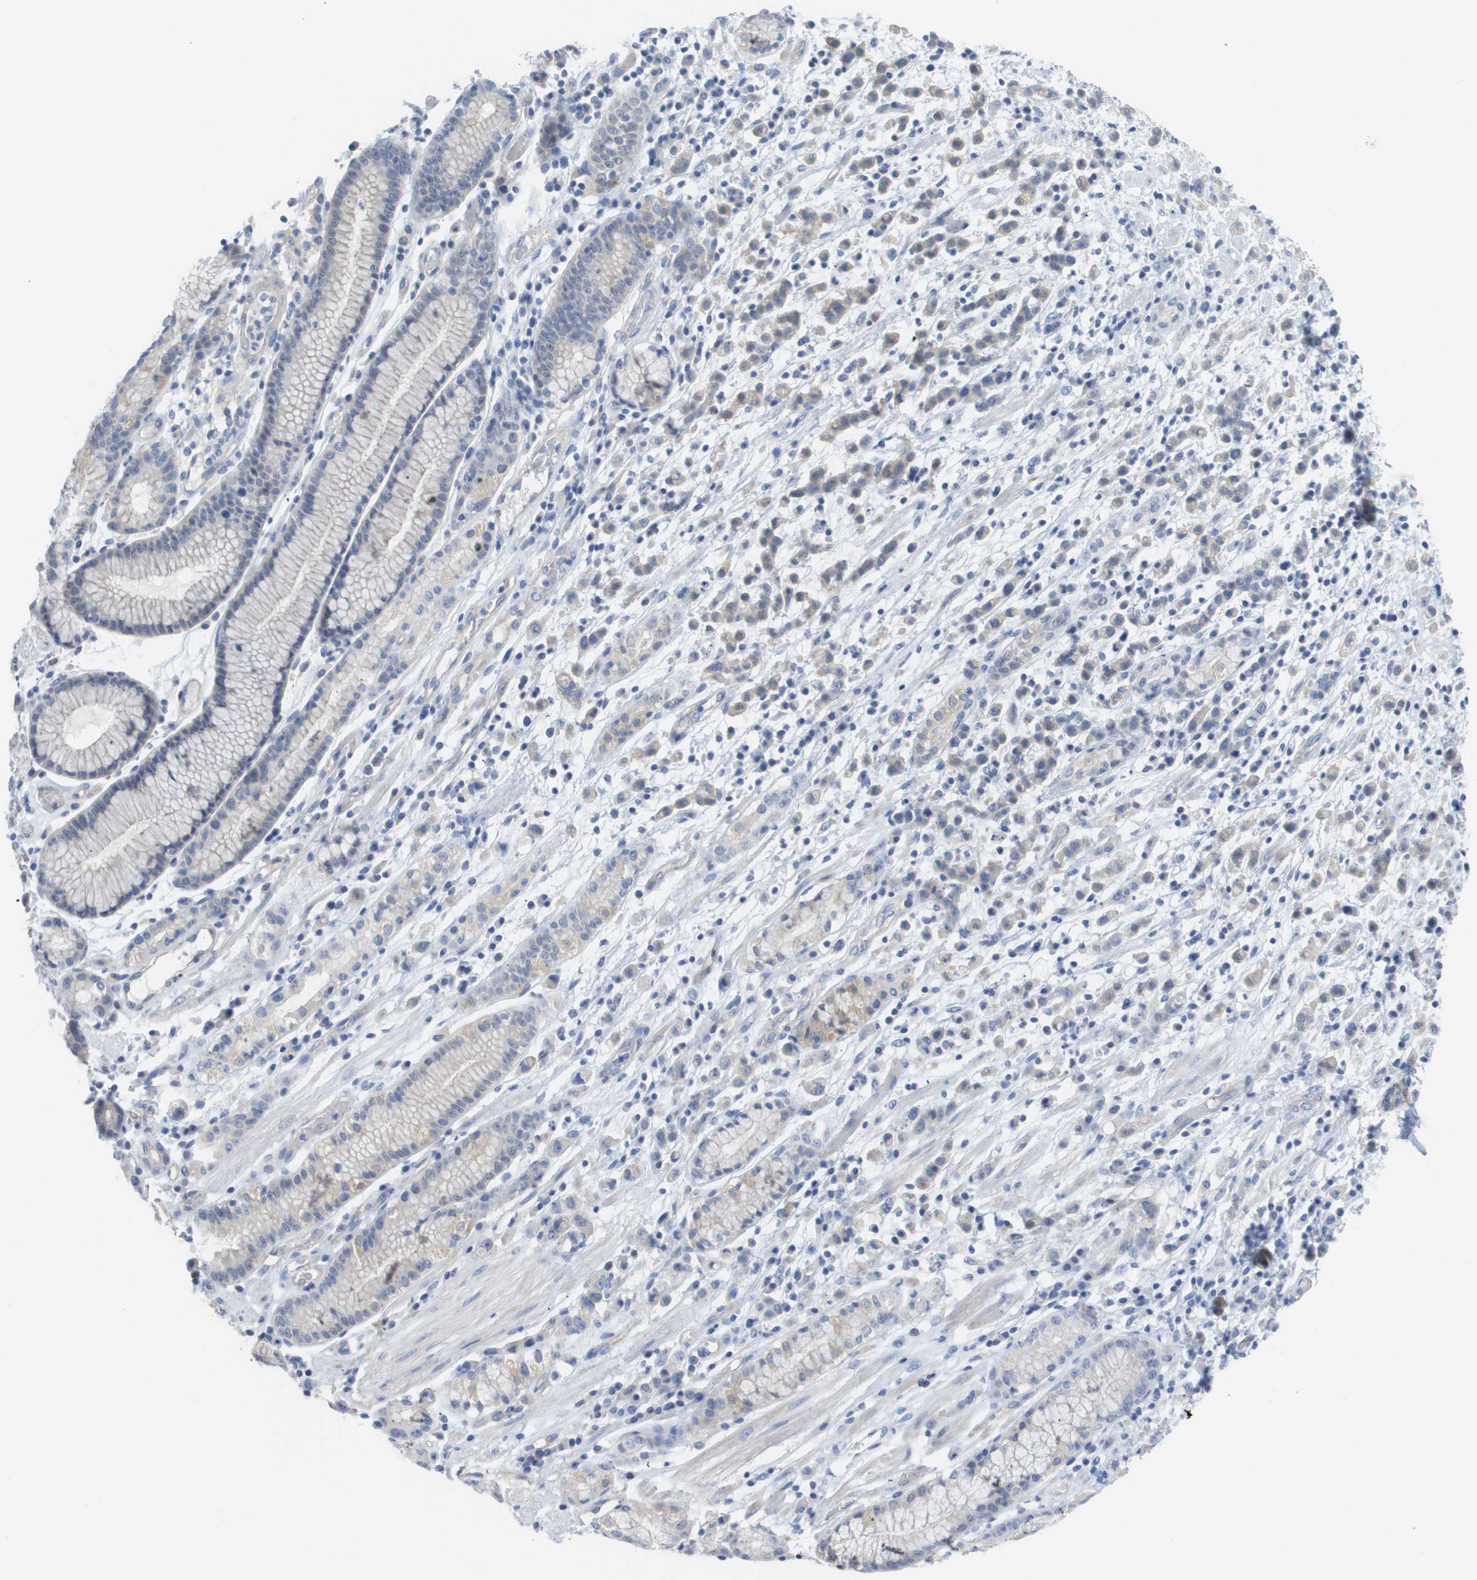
{"staining": {"intensity": "negative", "quantity": "none", "location": "none"}, "tissue": "stomach cancer", "cell_type": "Tumor cells", "image_type": "cancer", "snomed": [{"axis": "morphology", "description": "Adenocarcinoma, NOS"}, {"axis": "topography", "description": "Stomach, lower"}], "caption": "High magnification brightfield microscopy of adenocarcinoma (stomach) stained with DAB (brown) and counterstained with hematoxylin (blue): tumor cells show no significant positivity.", "gene": "MYL3", "patient": {"sex": "male", "age": 88}}